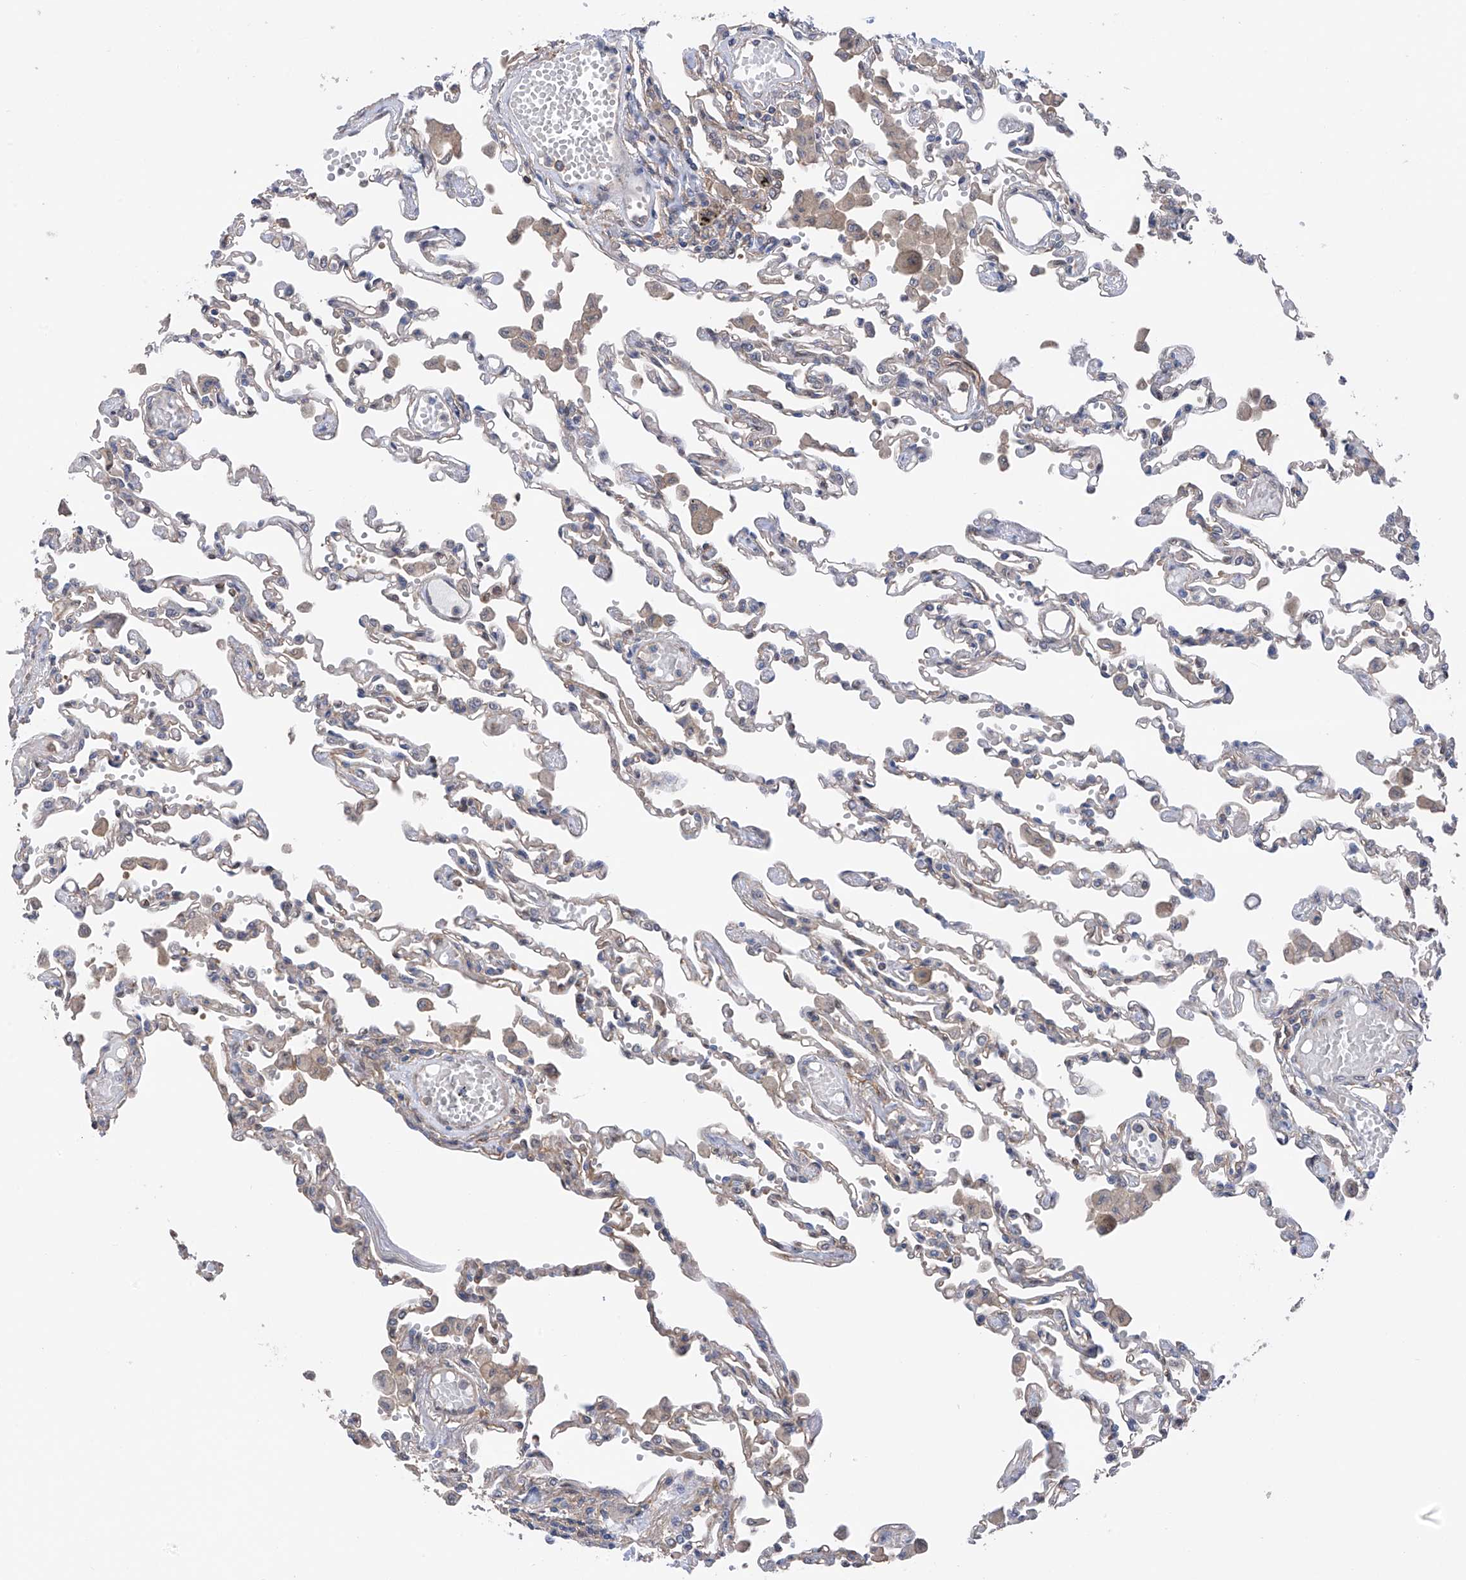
{"staining": {"intensity": "weak", "quantity": "<25%", "location": "cytoplasmic/membranous"}, "tissue": "lung", "cell_type": "Alveolar cells", "image_type": "normal", "snomed": [{"axis": "morphology", "description": "Normal tissue, NOS"}, {"axis": "topography", "description": "Bronchus"}, {"axis": "topography", "description": "Lung"}], "caption": "This is a photomicrograph of IHC staining of benign lung, which shows no staining in alveolar cells.", "gene": "CHPF", "patient": {"sex": "female", "age": 49}}